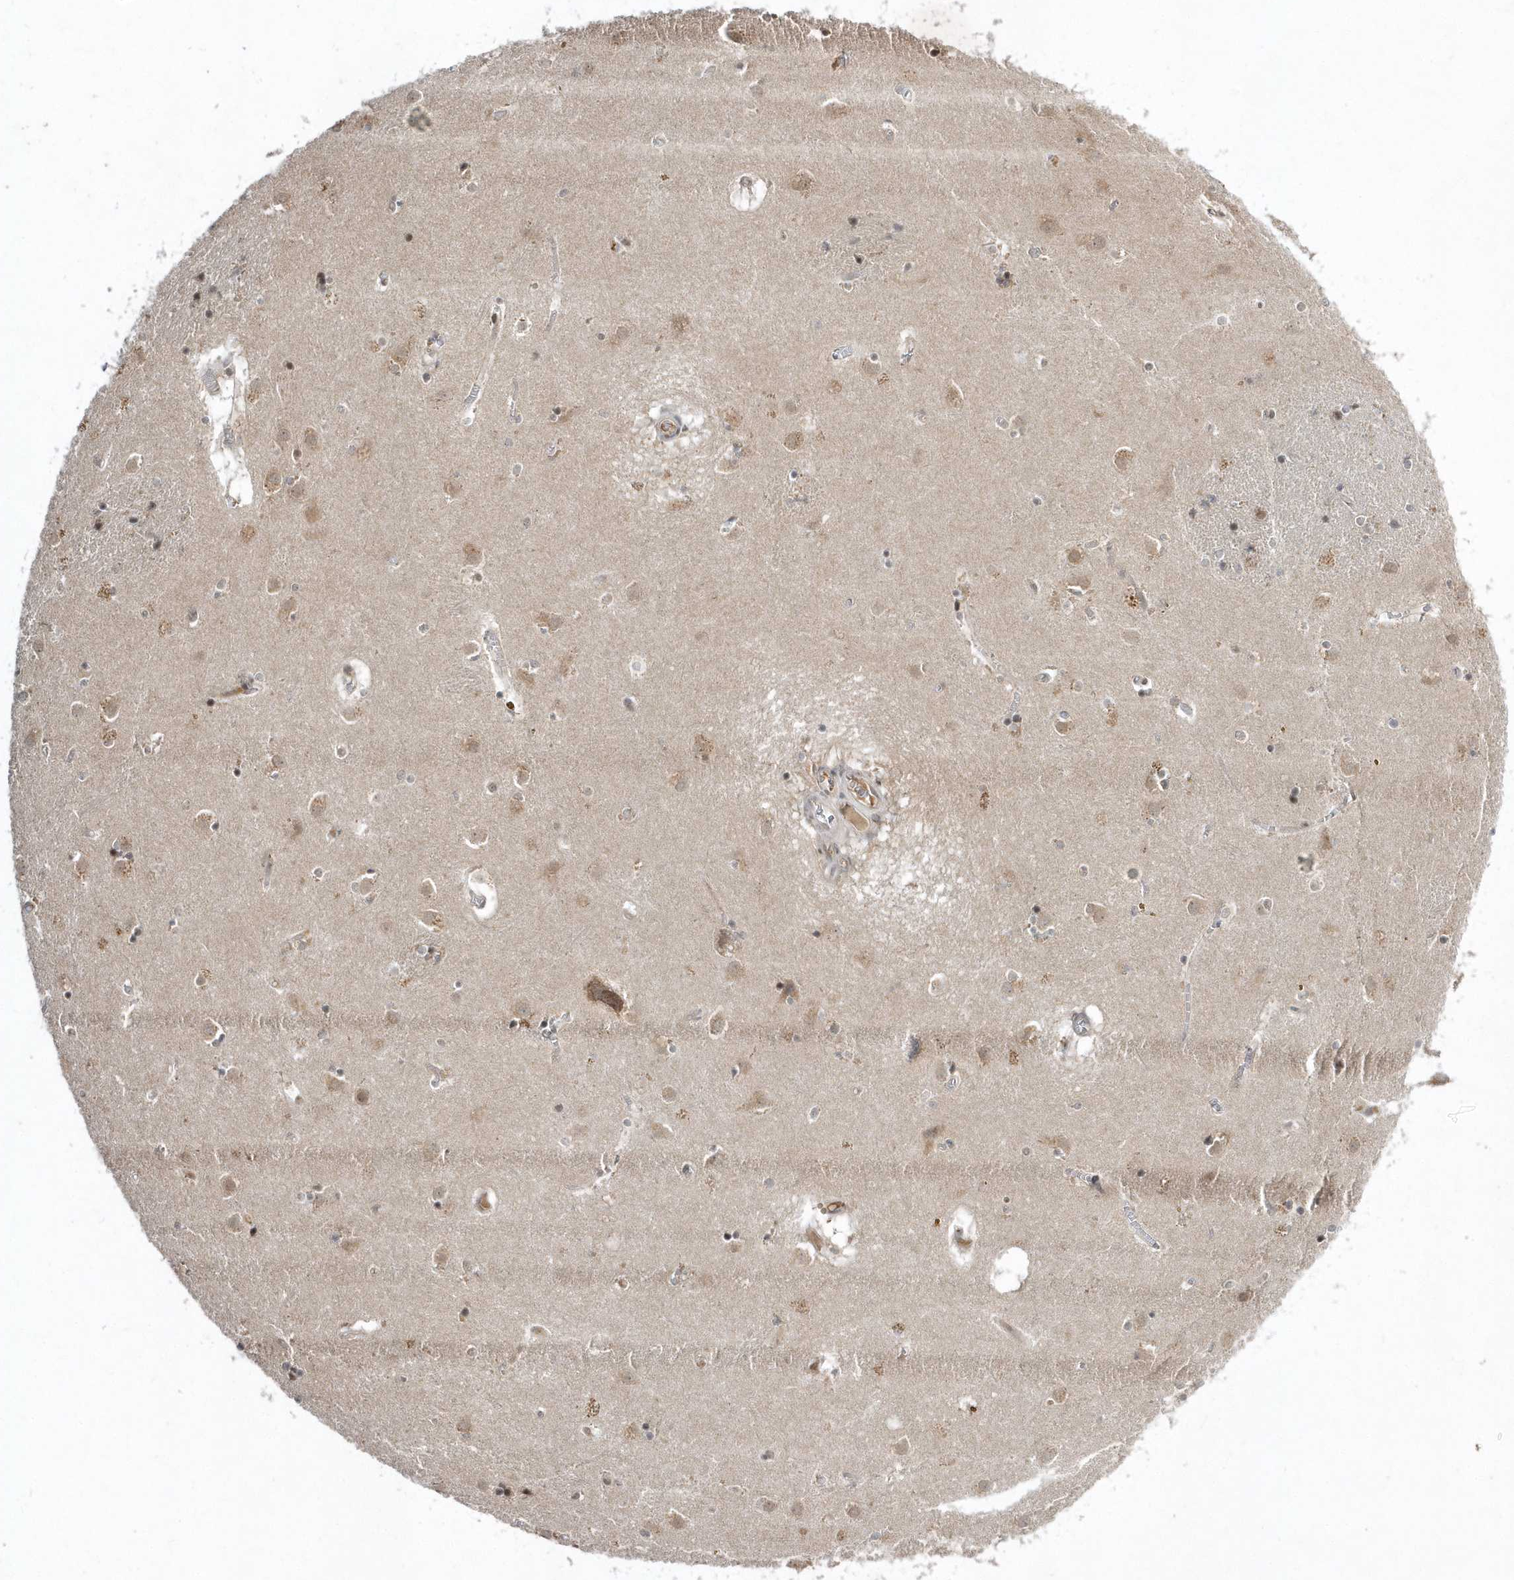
{"staining": {"intensity": "weak", "quantity": "25%-75%", "location": "cytoplasmic/membranous,nuclear"}, "tissue": "caudate", "cell_type": "Glial cells", "image_type": "normal", "snomed": [{"axis": "morphology", "description": "Normal tissue, NOS"}, {"axis": "topography", "description": "Lateral ventricle wall"}], "caption": "Immunohistochemistry histopathology image of unremarkable caudate: caudate stained using immunohistochemistry demonstrates low levels of weak protein expression localized specifically in the cytoplasmic/membranous,nuclear of glial cells, appearing as a cytoplasmic/membranous,nuclear brown color.", "gene": "EIF2B1", "patient": {"sex": "male", "age": 70}}